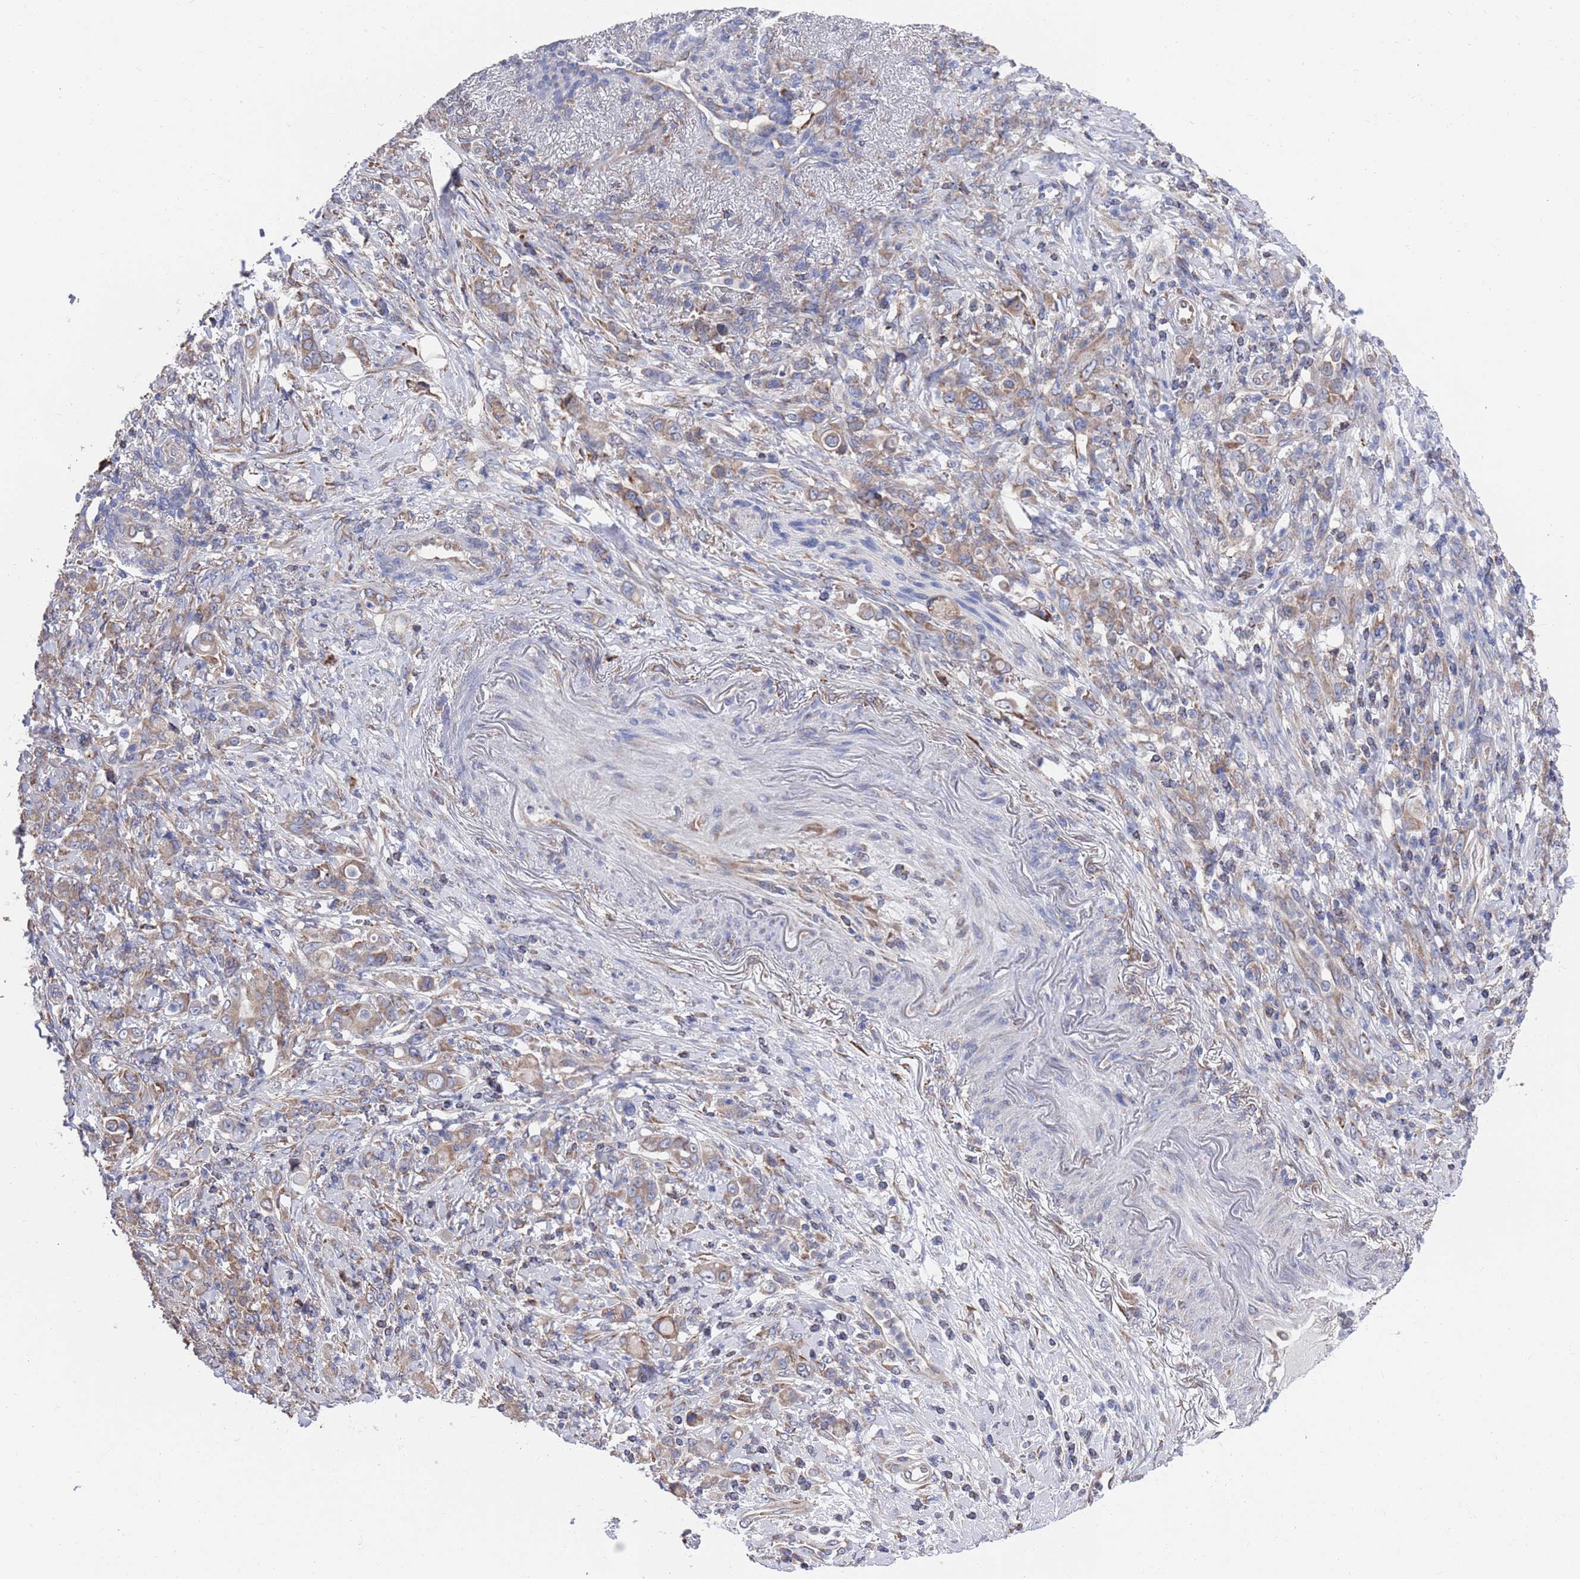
{"staining": {"intensity": "weak", "quantity": ">75%", "location": "cytoplasmic/membranous"}, "tissue": "stomach cancer", "cell_type": "Tumor cells", "image_type": "cancer", "snomed": [{"axis": "morphology", "description": "Normal tissue, NOS"}, {"axis": "morphology", "description": "Adenocarcinoma, NOS"}, {"axis": "topography", "description": "Stomach"}], "caption": "Stomach cancer (adenocarcinoma) stained for a protein exhibits weak cytoplasmic/membranous positivity in tumor cells.", "gene": "GID8", "patient": {"sex": "female", "age": 79}}